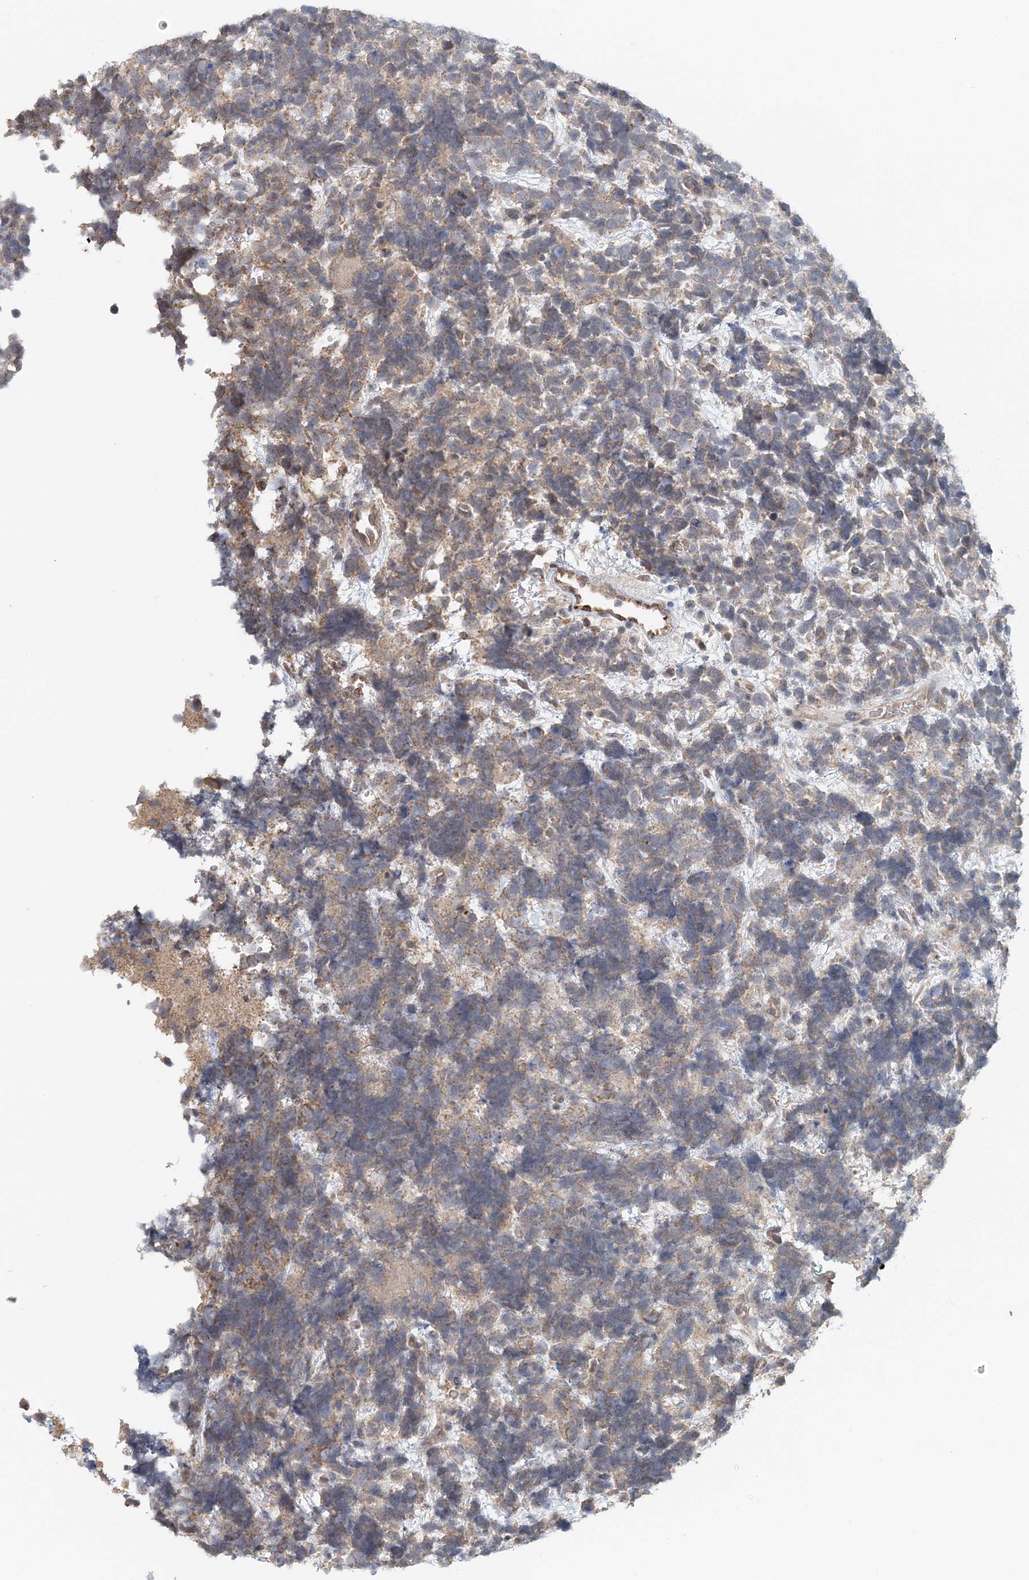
{"staining": {"intensity": "moderate", "quantity": "<25%", "location": "cytoplasmic/membranous"}, "tissue": "urothelial cancer", "cell_type": "Tumor cells", "image_type": "cancer", "snomed": [{"axis": "morphology", "description": "Urothelial carcinoma, High grade"}, {"axis": "topography", "description": "Urinary bladder"}], "caption": "Tumor cells reveal low levels of moderate cytoplasmic/membranous staining in about <25% of cells in human high-grade urothelial carcinoma. (brown staining indicates protein expression, while blue staining denotes nuclei).", "gene": "FBXO38", "patient": {"sex": "female", "age": 82}}